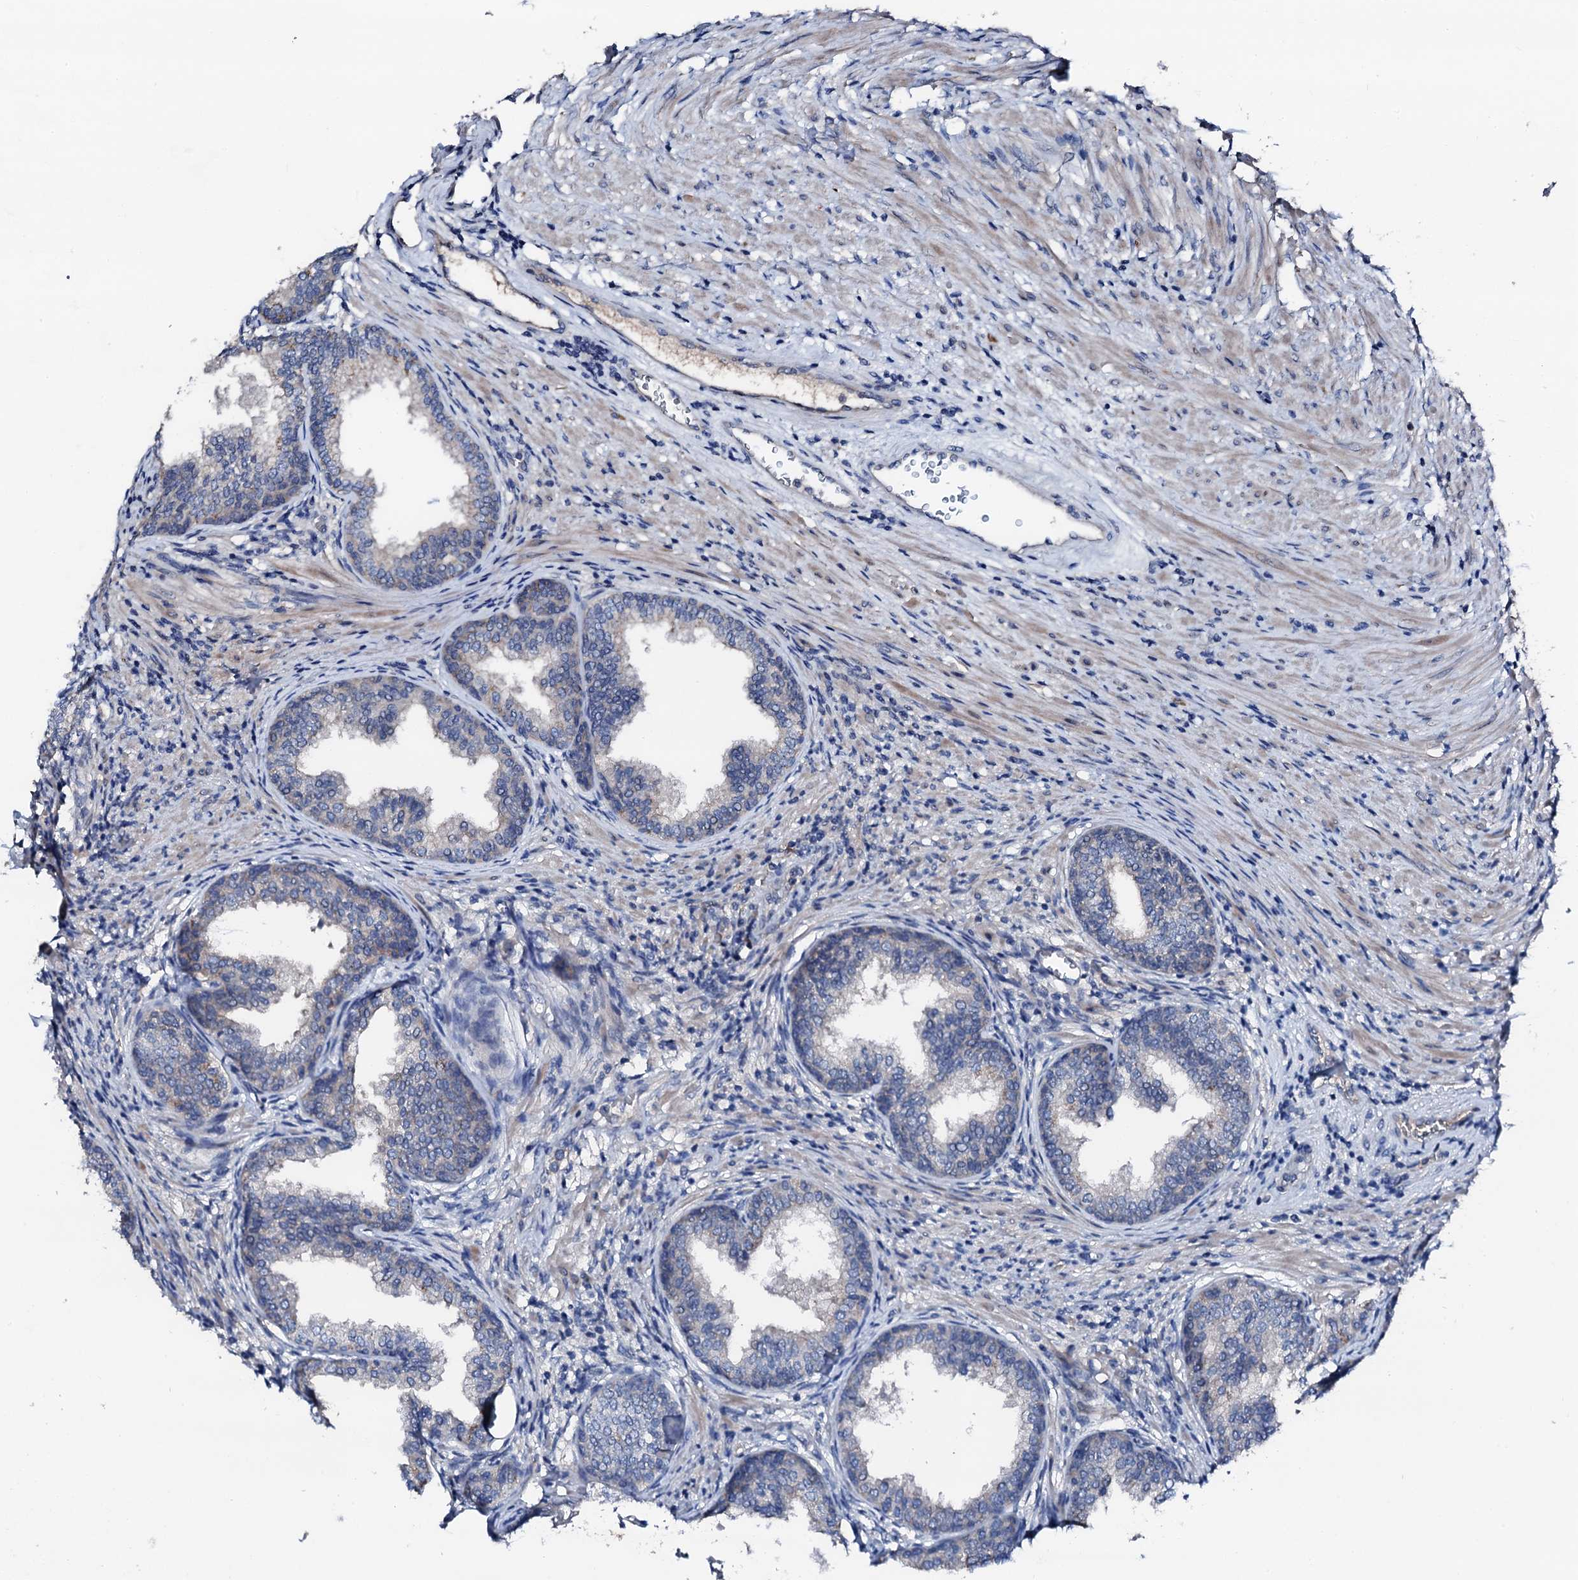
{"staining": {"intensity": "moderate", "quantity": "<25%", "location": "cytoplasmic/membranous"}, "tissue": "prostate", "cell_type": "Glandular cells", "image_type": "normal", "snomed": [{"axis": "morphology", "description": "Normal tissue, NOS"}, {"axis": "topography", "description": "Prostate"}], "caption": "Brown immunohistochemical staining in normal human prostate reveals moderate cytoplasmic/membranous expression in about <25% of glandular cells. Using DAB (brown) and hematoxylin (blue) stains, captured at high magnification using brightfield microscopy.", "gene": "TRAFD1", "patient": {"sex": "male", "age": 76}}